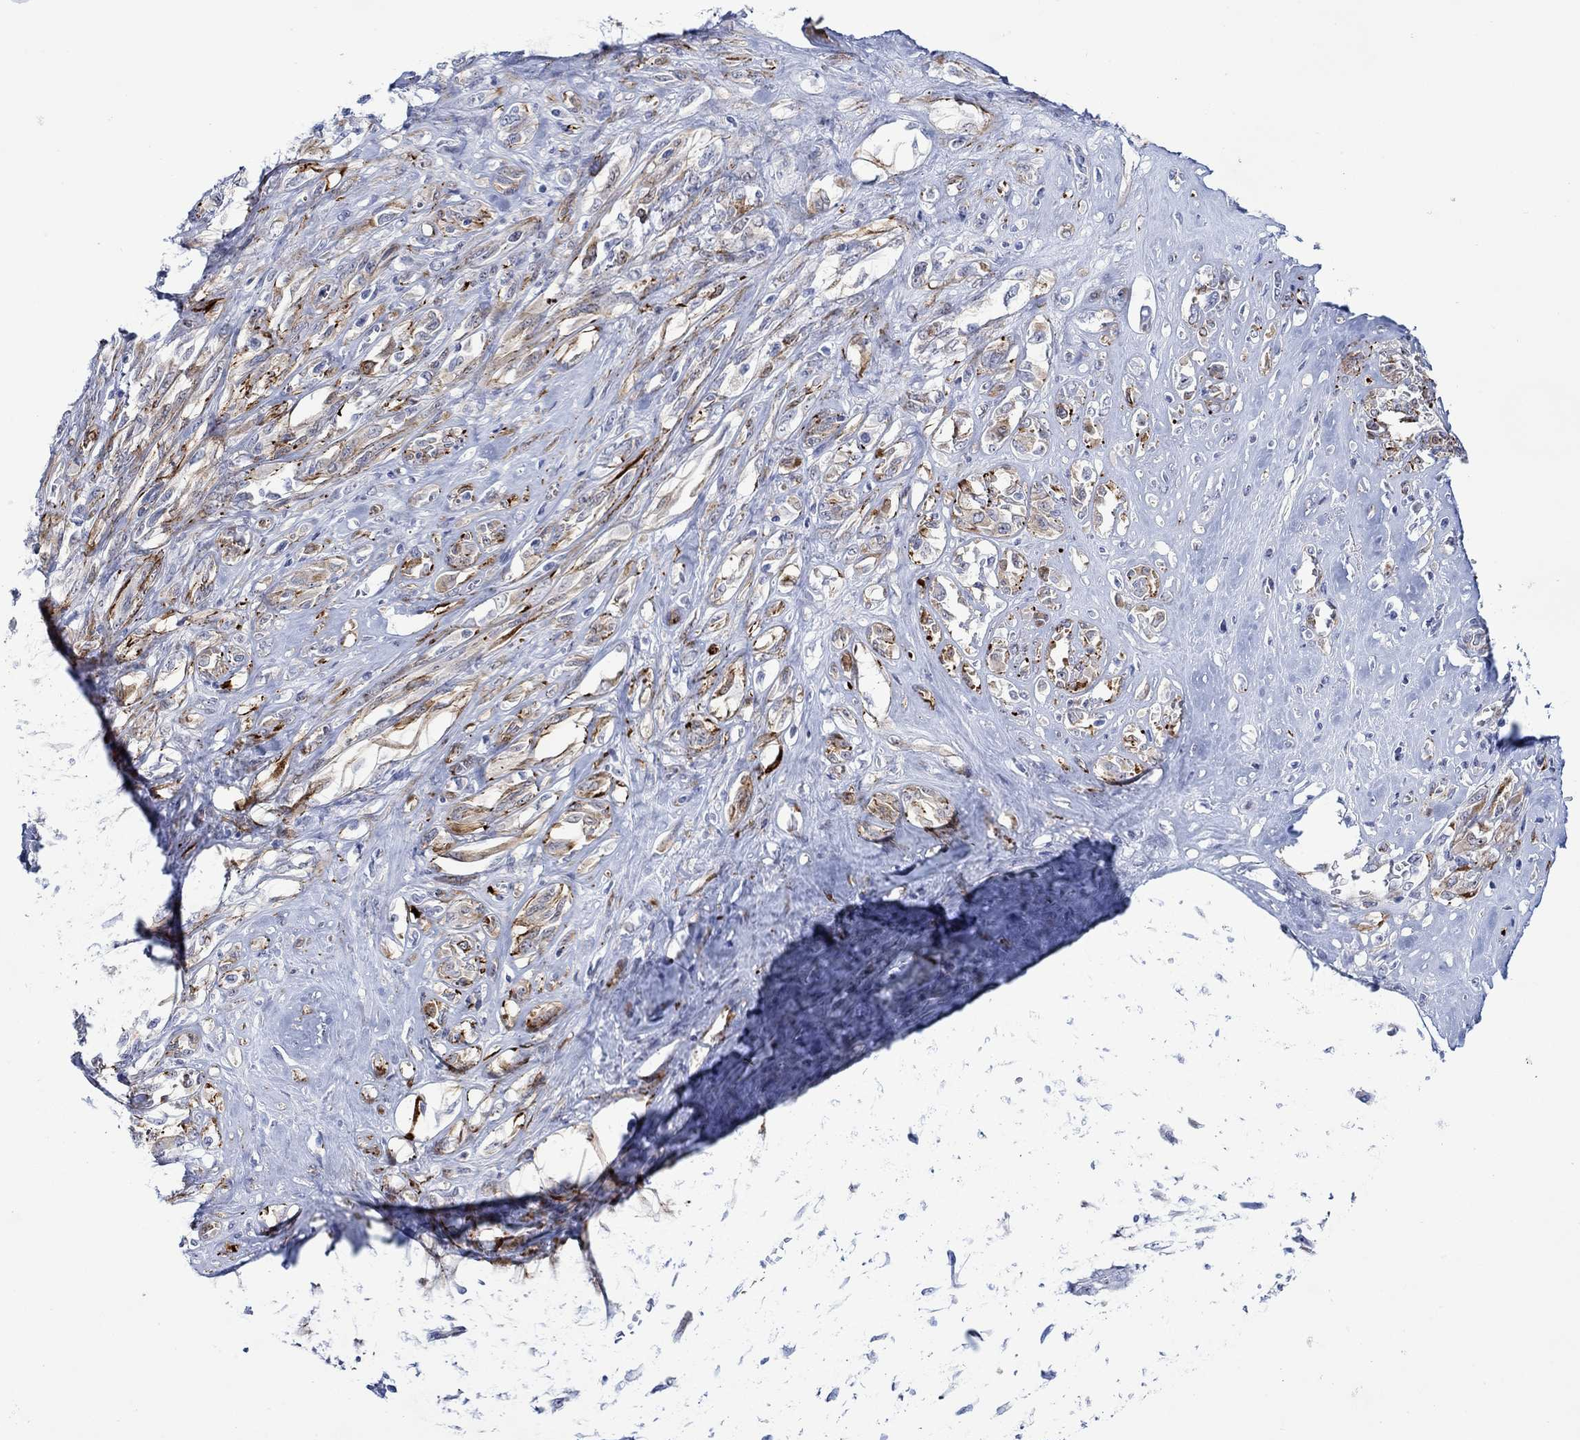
{"staining": {"intensity": "moderate", "quantity": "<25%", "location": "cytoplasmic/membranous"}, "tissue": "melanoma", "cell_type": "Tumor cells", "image_type": "cancer", "snomed": [{"axis": "morphology", "description": "Malignant melanoma, NOS"}, {"axis": "topography", "description": "Skin"}], "caption": "Tumor cells display low levels of moderate cytoplasmic/membranous expression in about <25% of cells in melanoma.", "gene": "KSR2", "patient": {"sex": "female", "age": 91}}